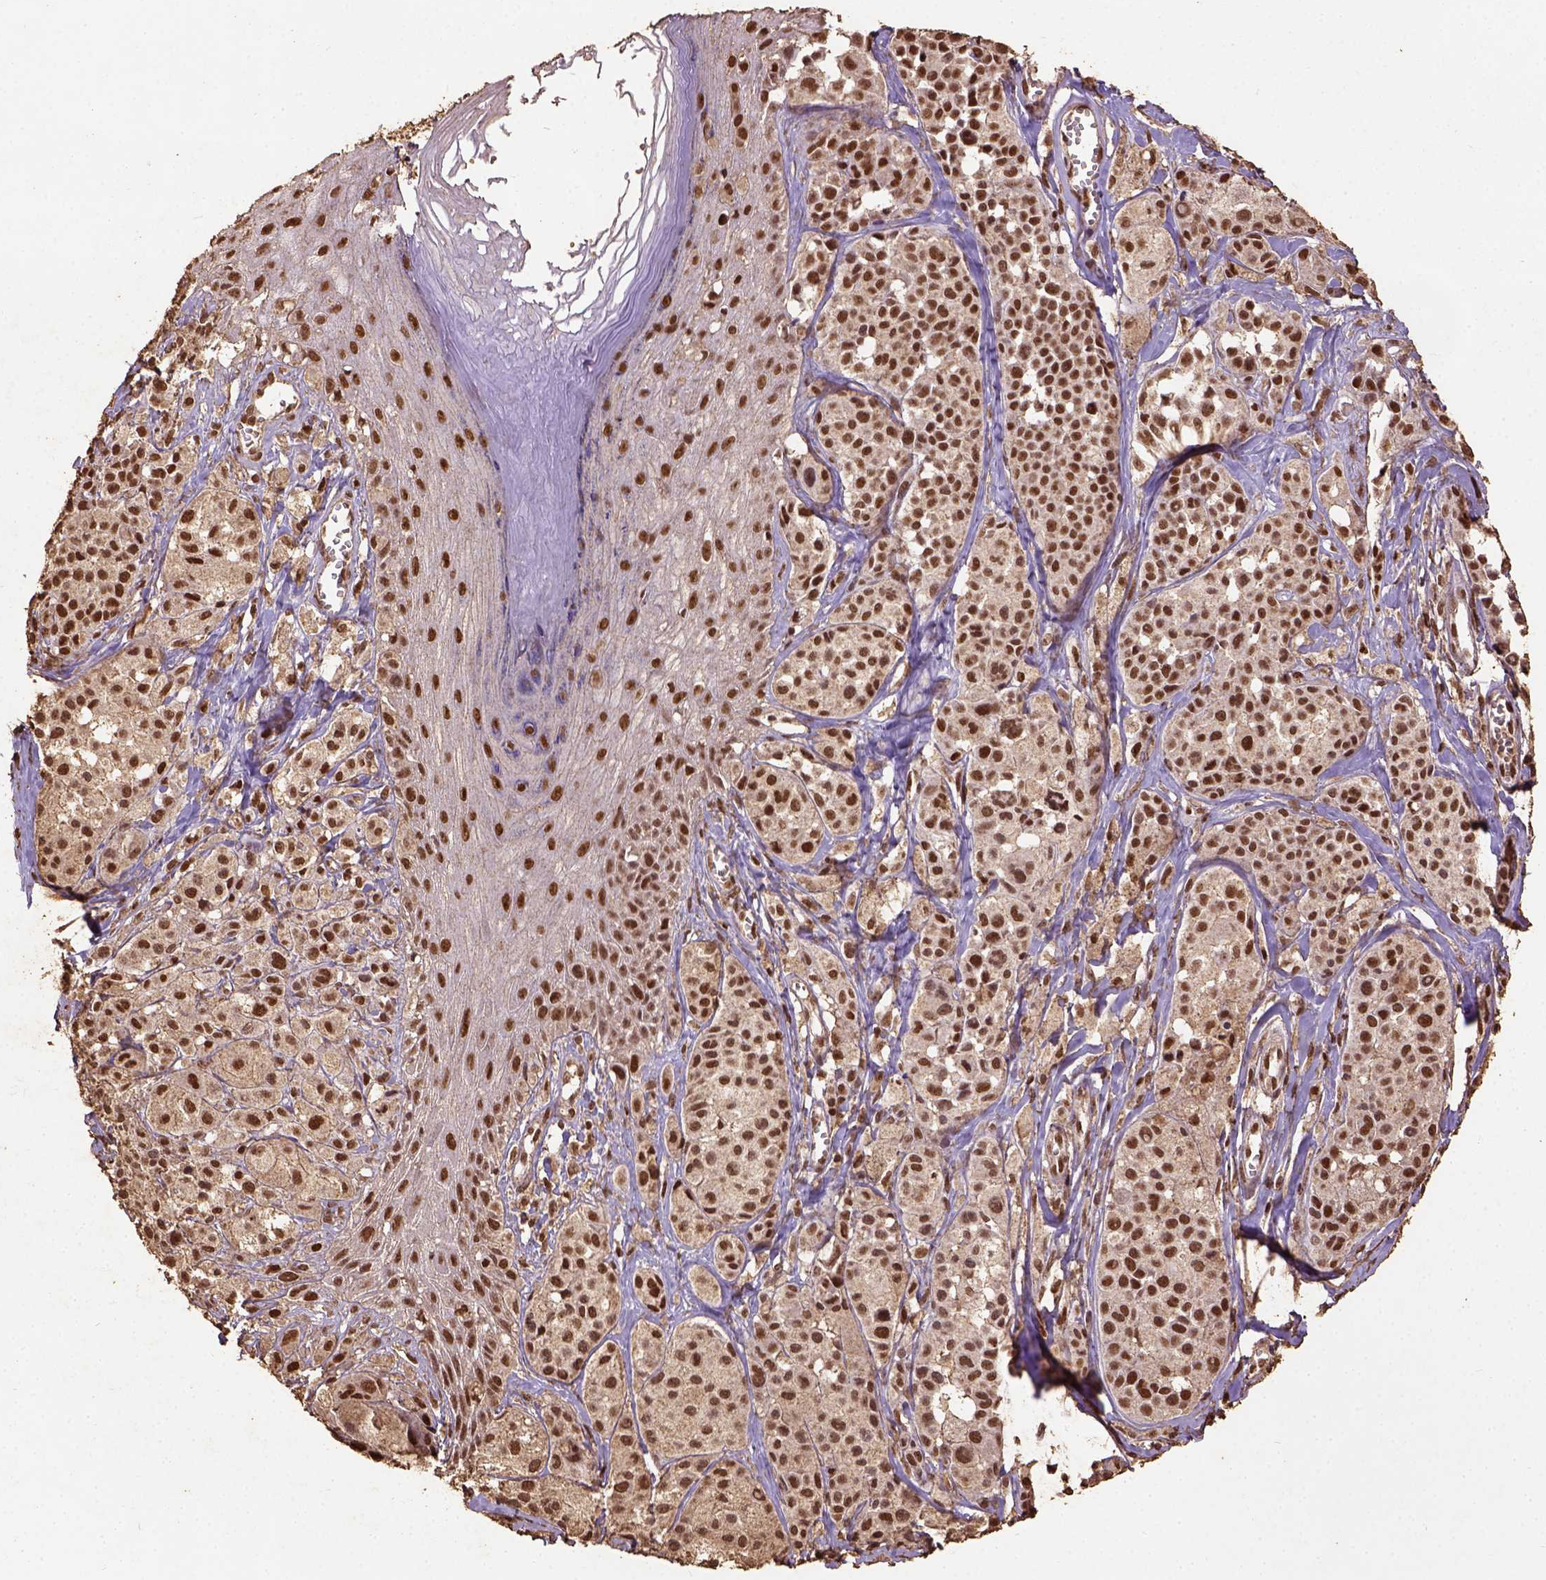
{"staining": {"intensity": "strong", "quantity": ">75%", "location": "nuclear"}, "tissue": "melanoma", "cell_type": "Tumor cells", "image_type": "cancer", "snomed": [{"axis": "morphology", "description": "Malignant melanoma, NOS"}, {"axis": "topography", "description": "Skin"}], "caption": "Melanoma was stained to show a protein in brown. There is high levels of strong nuclear expression in approximately >75% of tumor cells.", "gene": "NACC1", "patient": {"sex": "male", "age": 77}}